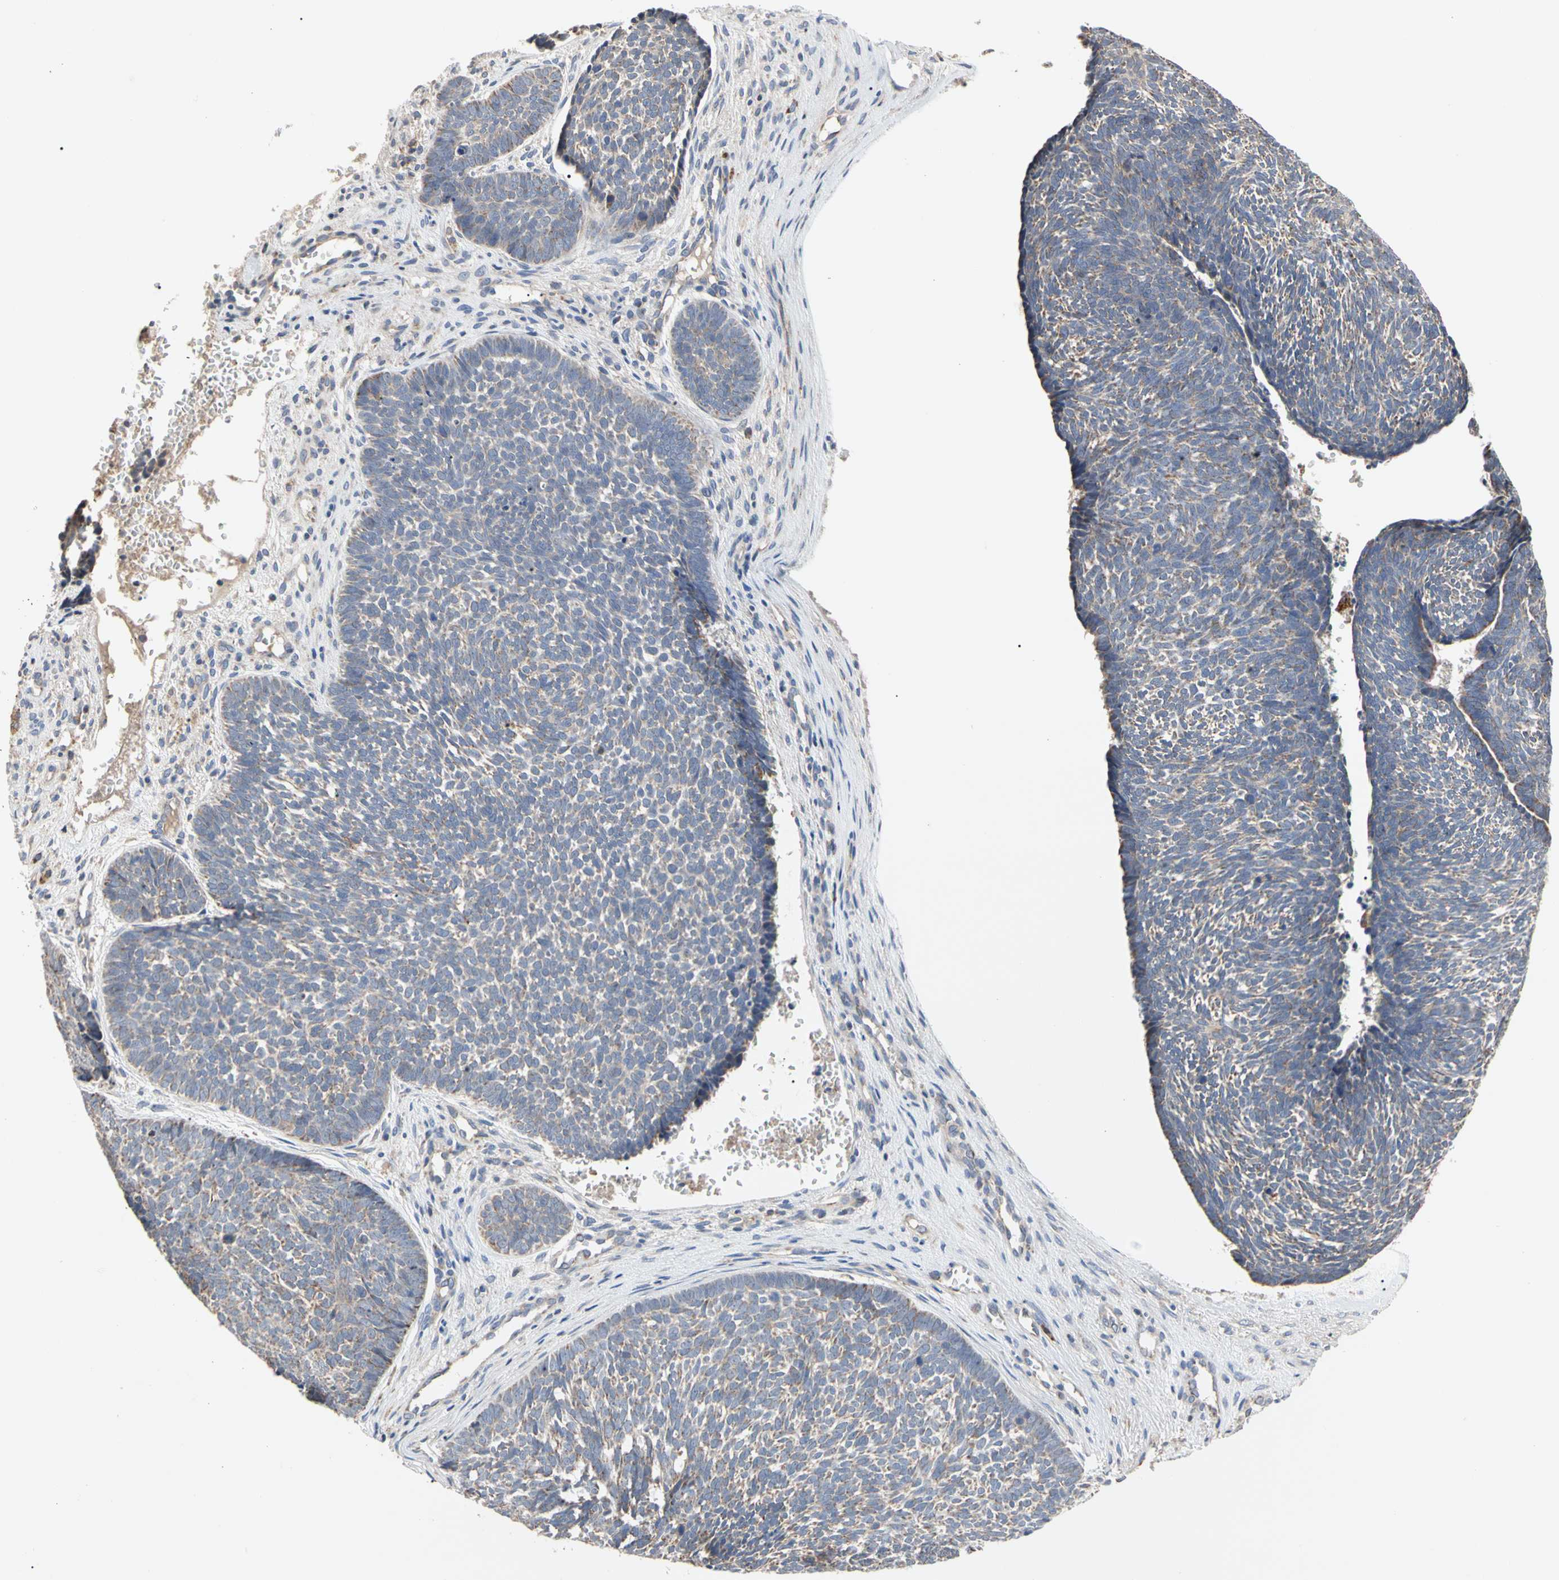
{"staining": {"intensity": "weak", "quantity": ">75%", "location": "cytoplasmic/membranous"}, "tissue": "skin cancer", "cell_type": "Tumor cells", "image_type": "cancer", "snomed": [{"axis": "morphology", "description": "Basal cell carcinoma"}, {"axis": "topography", "description": "Skin"}], "caption": "Immunohistochemistry photomicrograph of neoplastic tissue: human skin basal cell carcinoma stained using IHC displays low levels of weak protein expression localized specifically in the cytoplasmic/membranous of tumor cells, appearing as a cytoplasmic/membranous brown color.", "gene": "GPD2", "patient": {"sex": "male", "age": 84}}